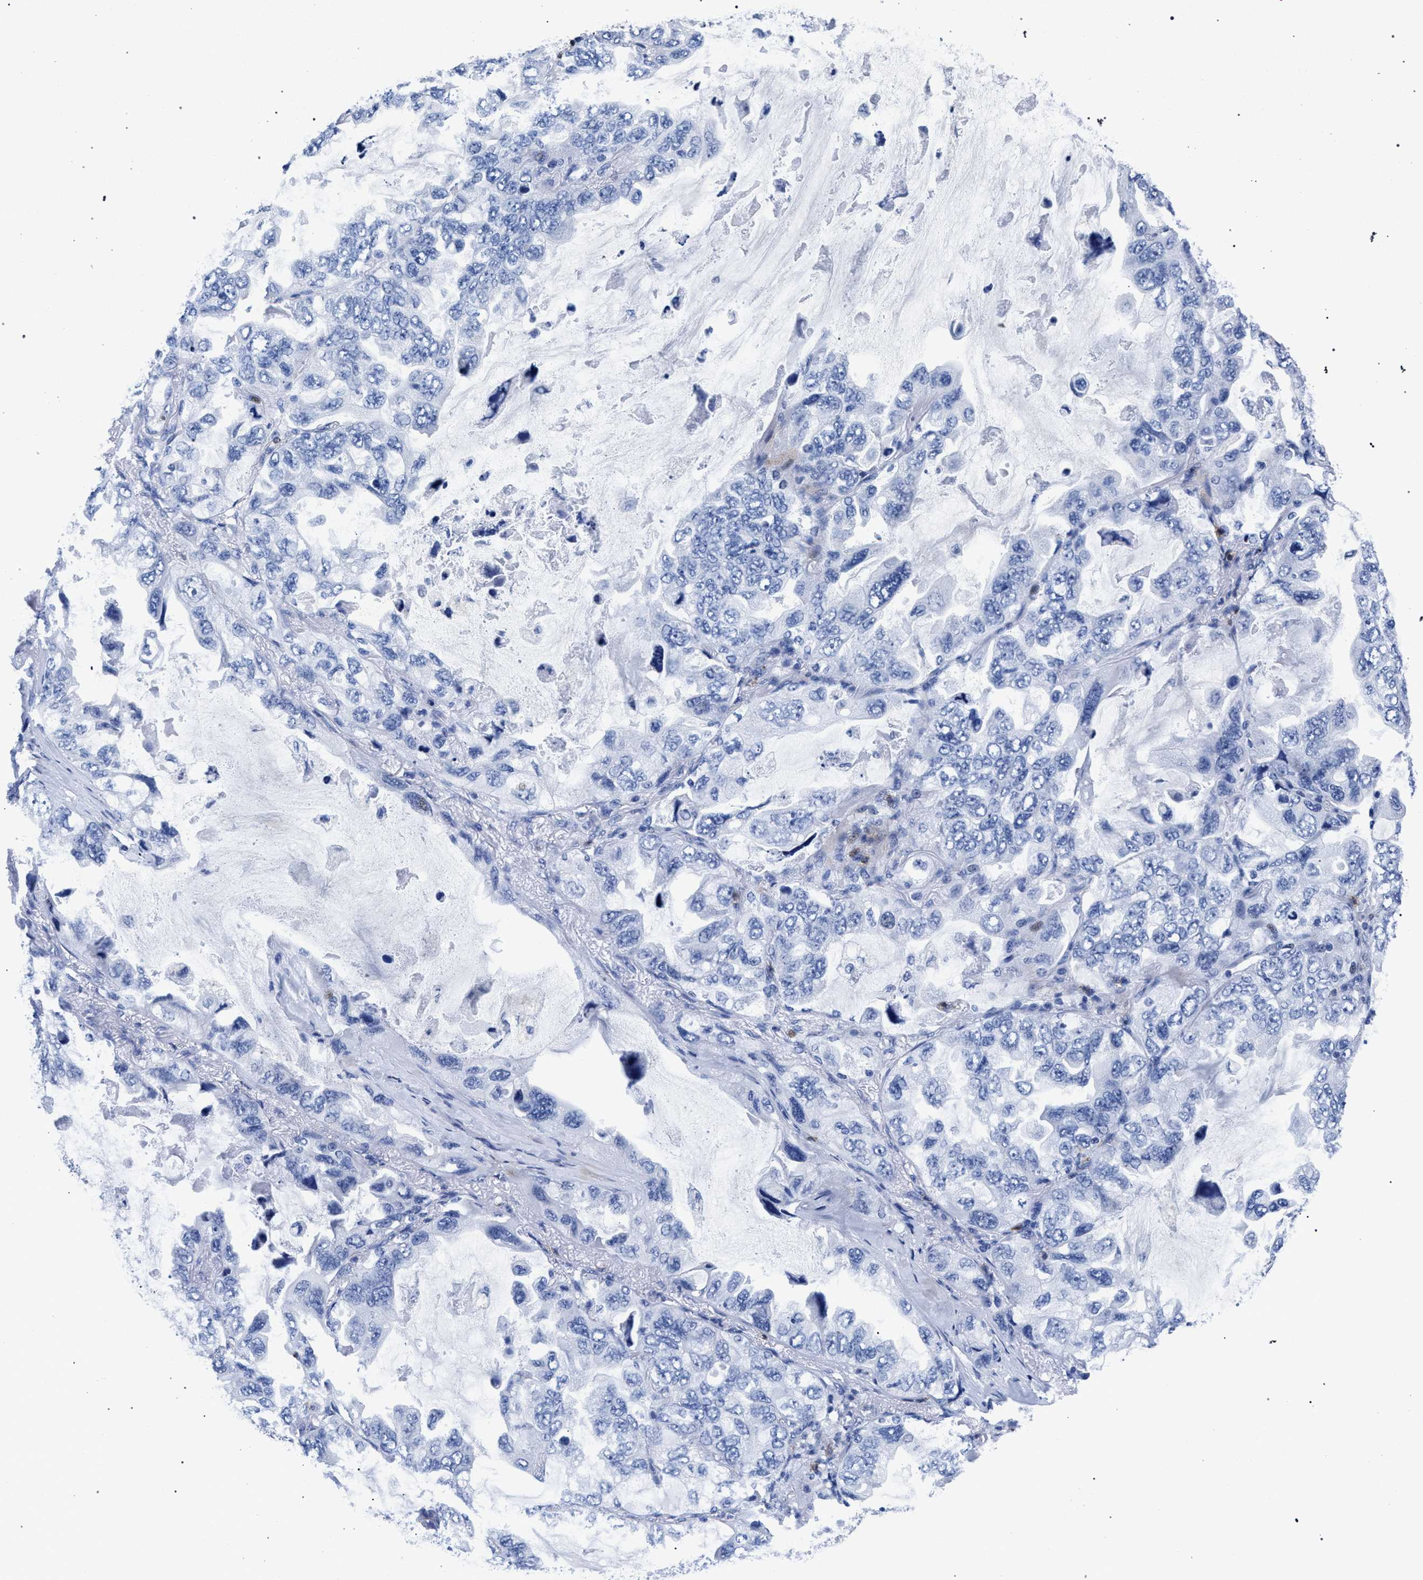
{"staining": {"intensity": "negative", "quantity": "none", "location": "none"}, "tissue": "lung cancer", "cell_type": "Tumor cells", "image_type": "cancer", "snomed": [{"axis": "morphology", "description": "Squamous cell carcinoma, NOS"}, {"axis": "topography", "description": "Lung"}], "caption": "This image is of lung cancer (squamous cell carcinoma) stained with immunohistochemistry (IHC) to label a protein in brown with the nuclei are counter-stained blue. There is no staining in tumor cells.", "gene": "KLRK1", "patient": {"sex": "female", "age": 73}}